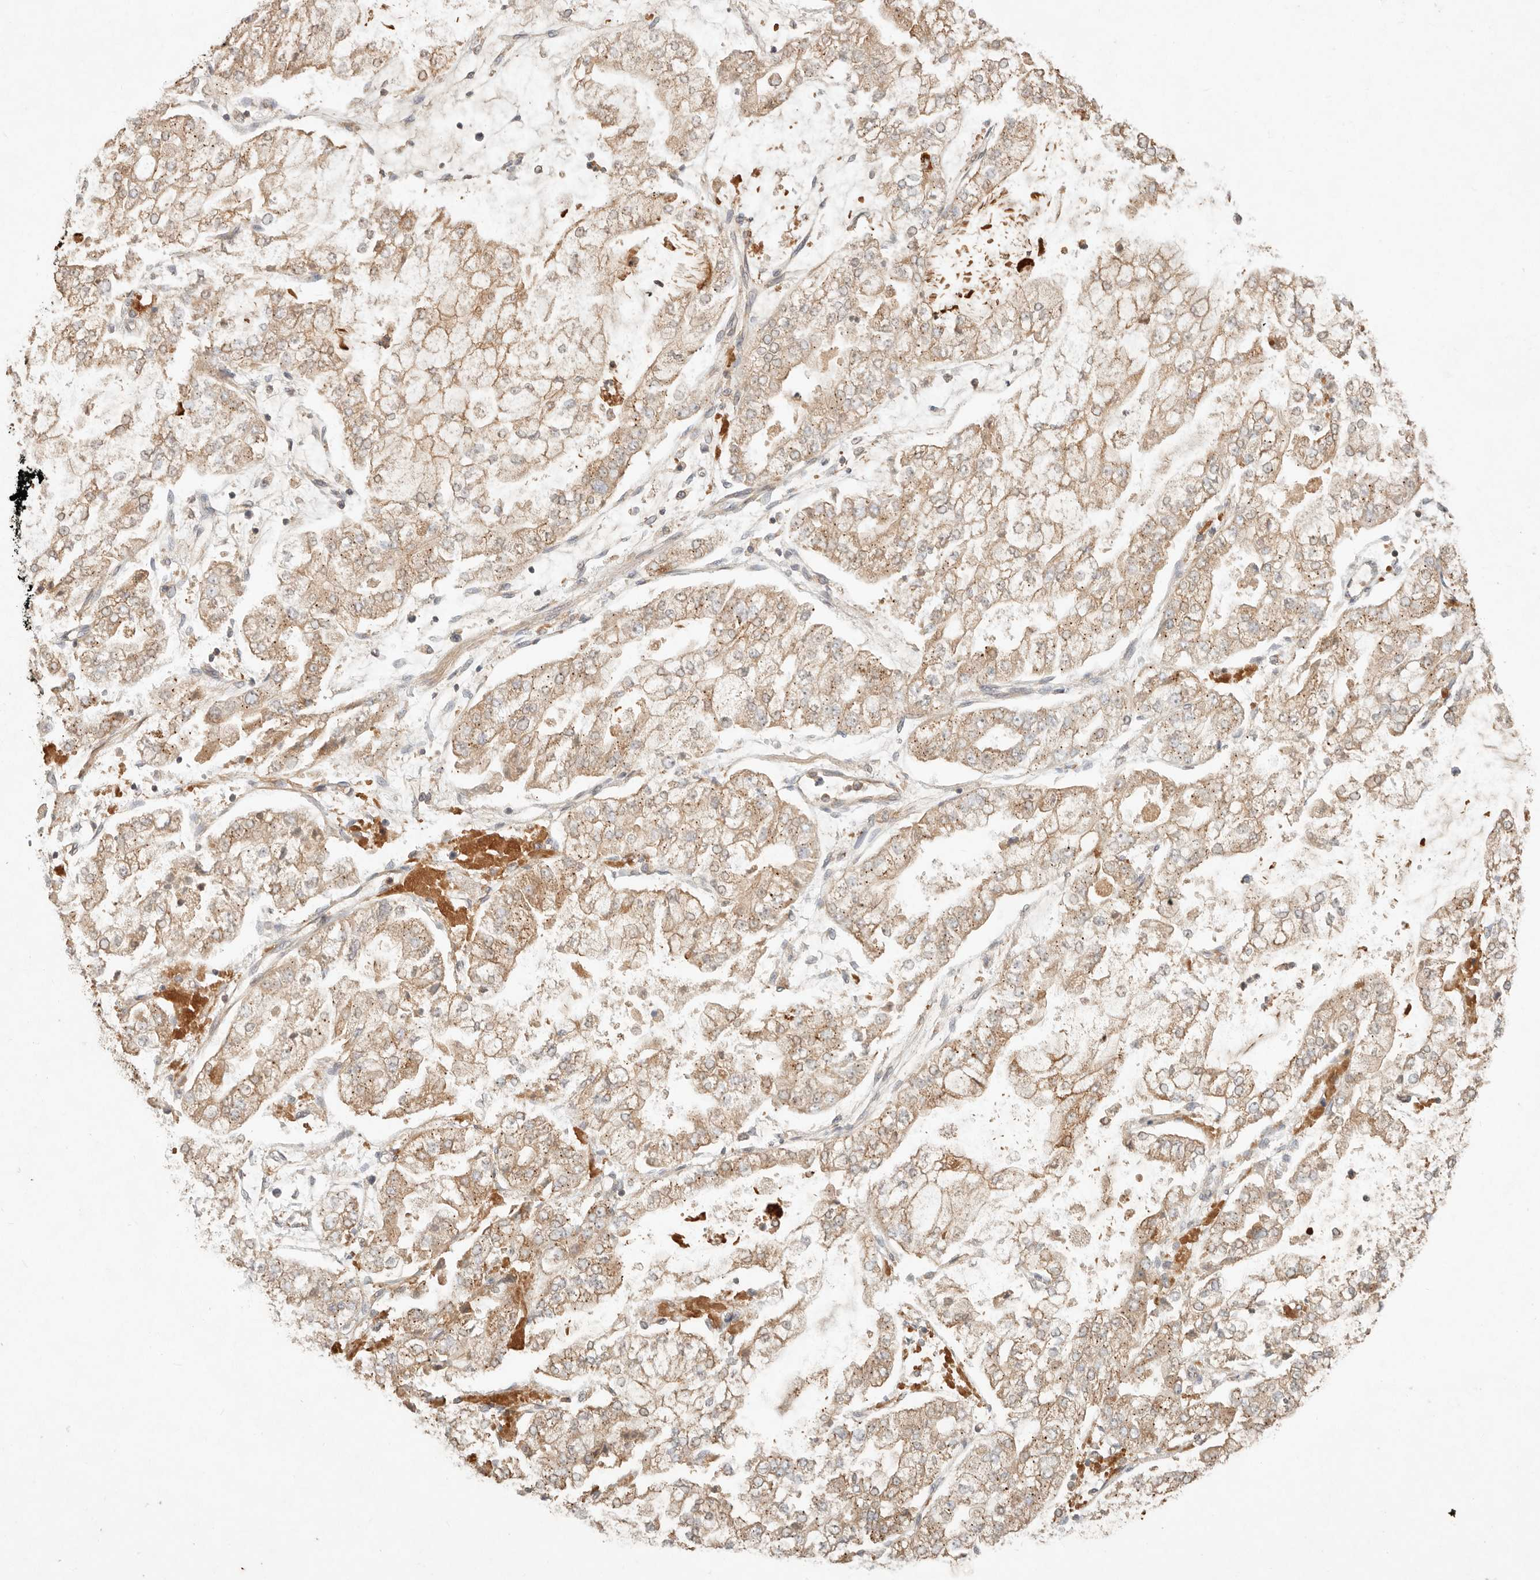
{"staining": {"intensity": "moderate", "quantity": ">75%", "location": "cytoplasmic/membranous"}, "tissue": "stomach cancer", "cell_type": "Tumor cells", "image_type": "cancer", "snomed": [{"axis": "morphology", "description": "Adenocarcinoma, NOS"}, {"axis": "topography", "description": "Stomach"}], "caption": "This is an image of immunohistochemistry (IHC) staining of adenocarcinoma (stomach), which shows moderate expression in the cytoplasmic/membranous of tumor cells.", "gene": "HECTD3", "patient": {"sex": "male", "age": 76}}